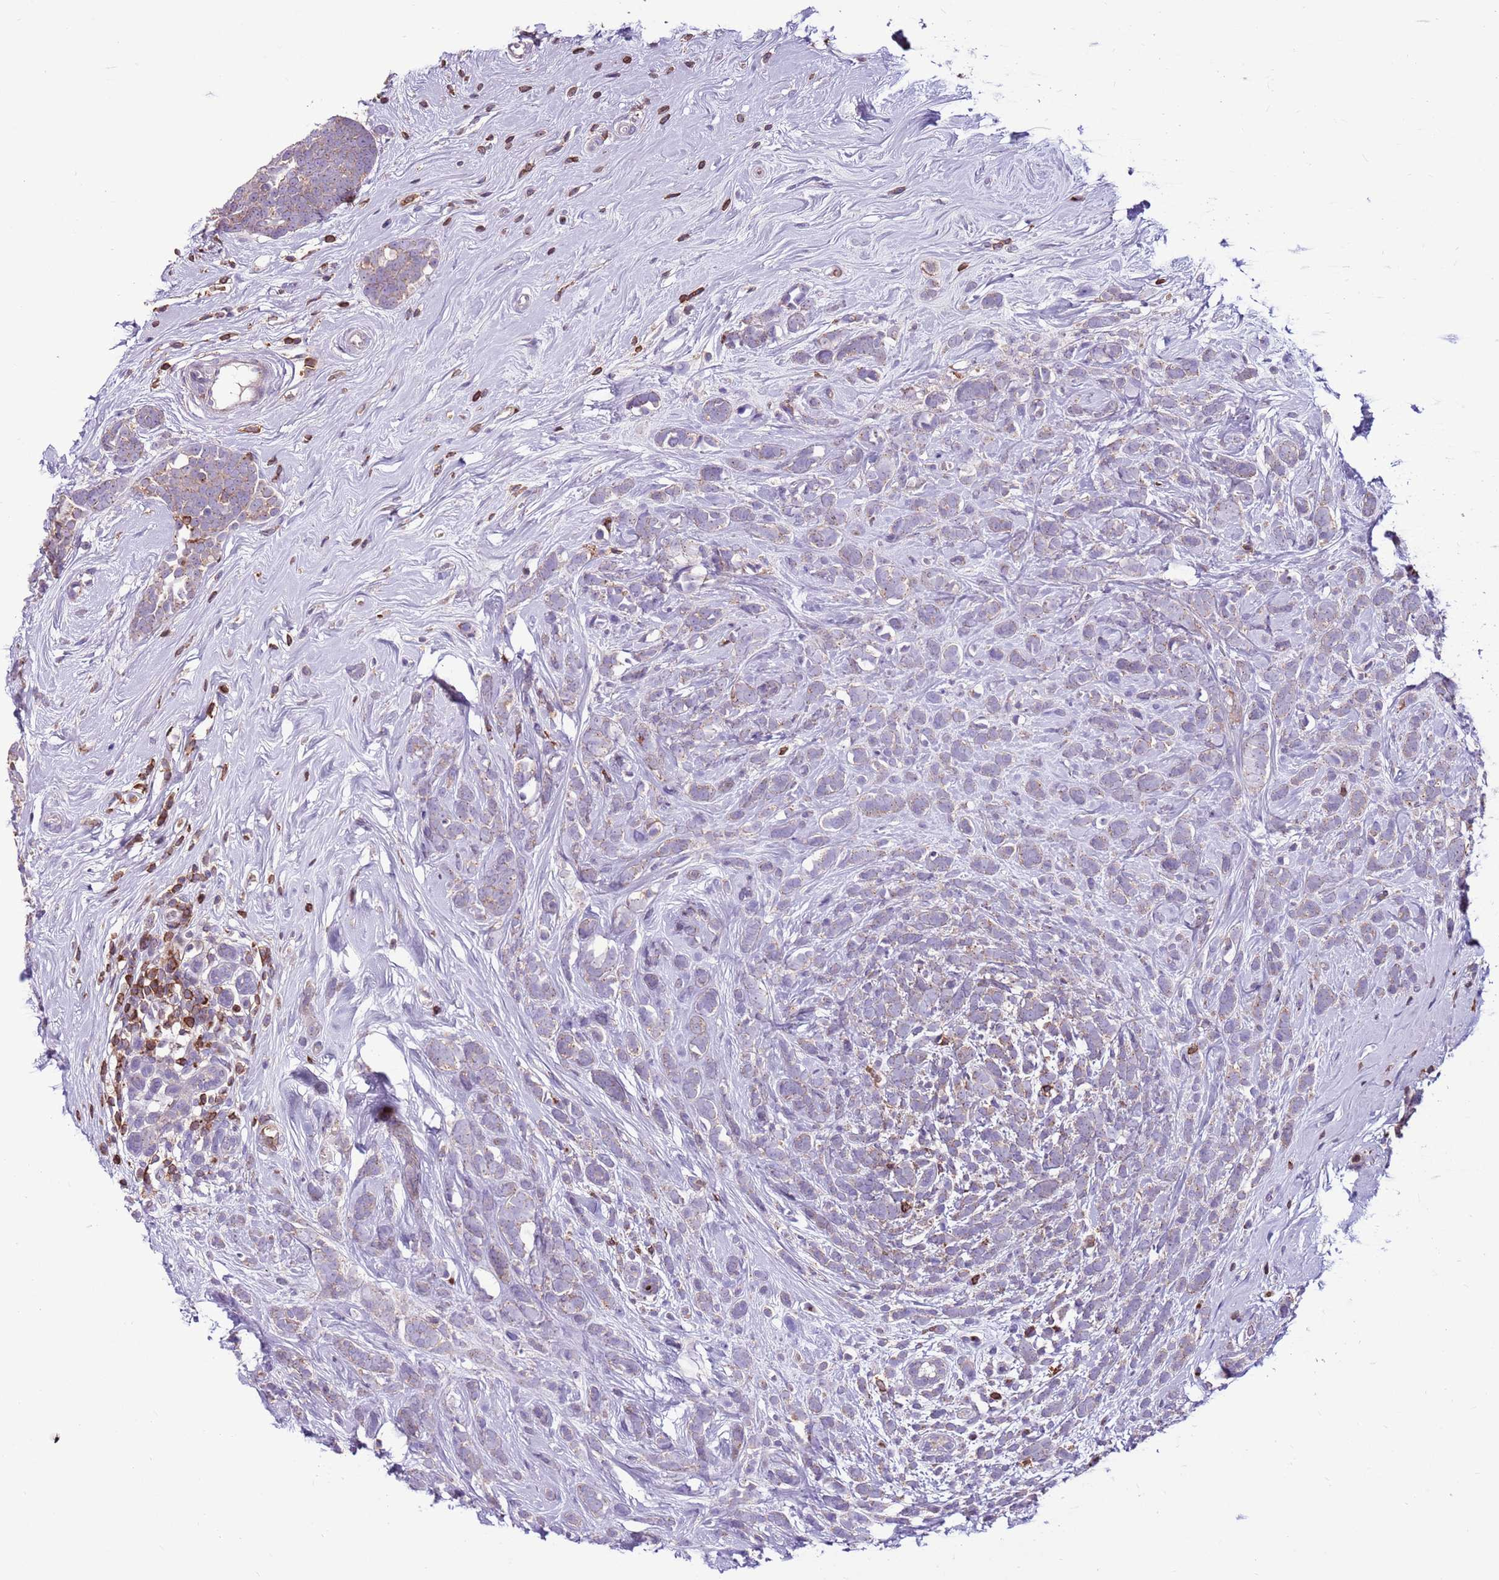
{"staining": {"intensity": "weak", "quantity": "25%-75%", "location": "cytoplasmic/membranous"}, "tissue": "breast cancer", "cell_type": "Tumor cells", "image_type": "cancer", "snomed": [{"axis": "morphology", "description": "Lobular carcinoma"}, {"axis": "topography", "description": "Breast"}], "caption": "This is a photomicrograph of immunohistochemistry (IHC) staining of breast cancer, which shows weak positivity in the cytoplasmic/membranous of tumor cells.", "gene": "ZSWIM1", "patient": {"sex": "female", "age": 58}}